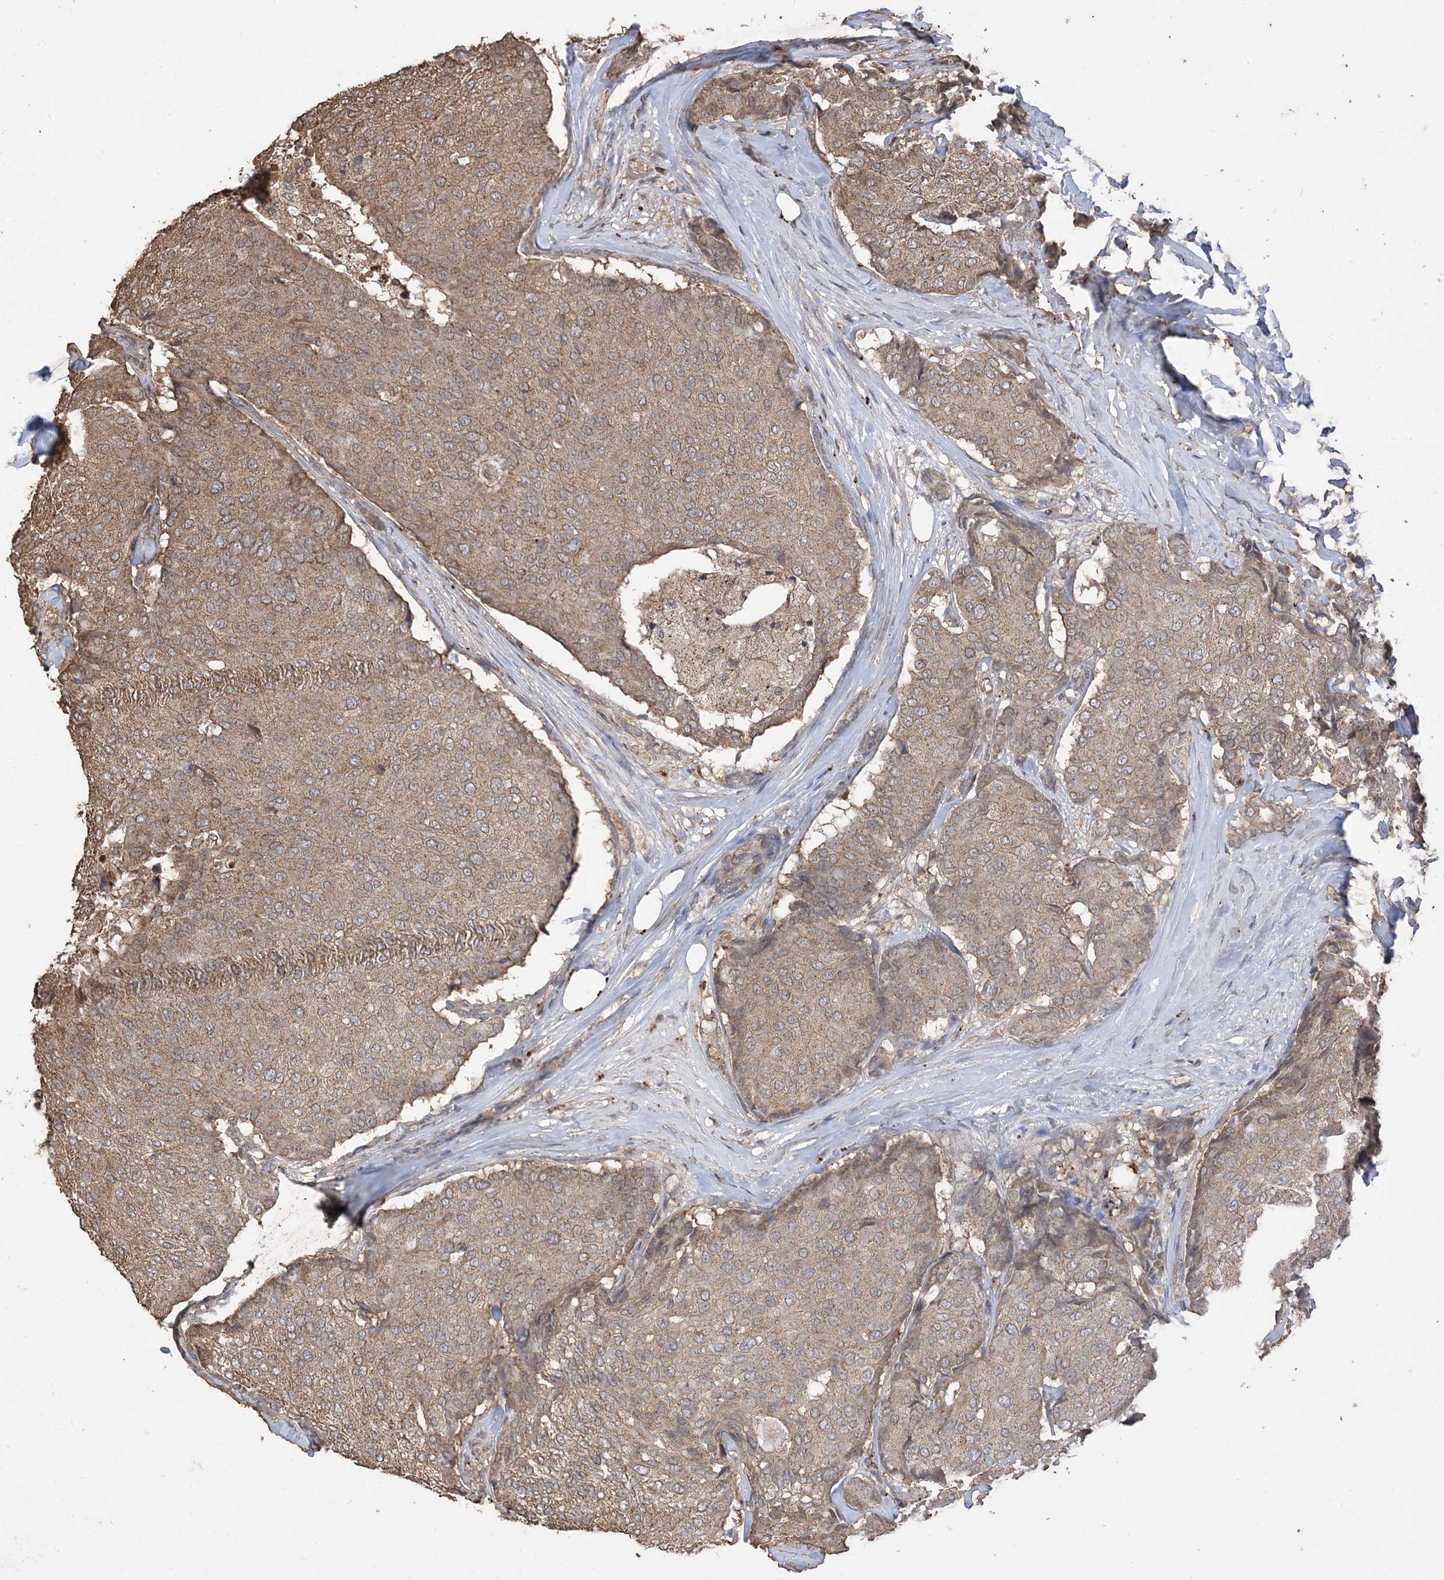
{"staining": {"intensity": "moderate", "quantity": ">75%", "location": "cytoplasmic/membranous"}, "tissue": "breast cancer", "cell_type": "Tumor cells", "image_type": "cancer", "snomed": [{"axis": "morphology", "description": "Duct carcinoma"}, {"axis": "topography", "description": "Breast"}], "caption": "An image showing moderate cytoplasmic/membranous positivity in about >75% of tumor cells in breast cancer, as visualized by brown immunohistochemical staining.", "gene": "HPS4", "patient": {"sex": "female", "age": 75}}